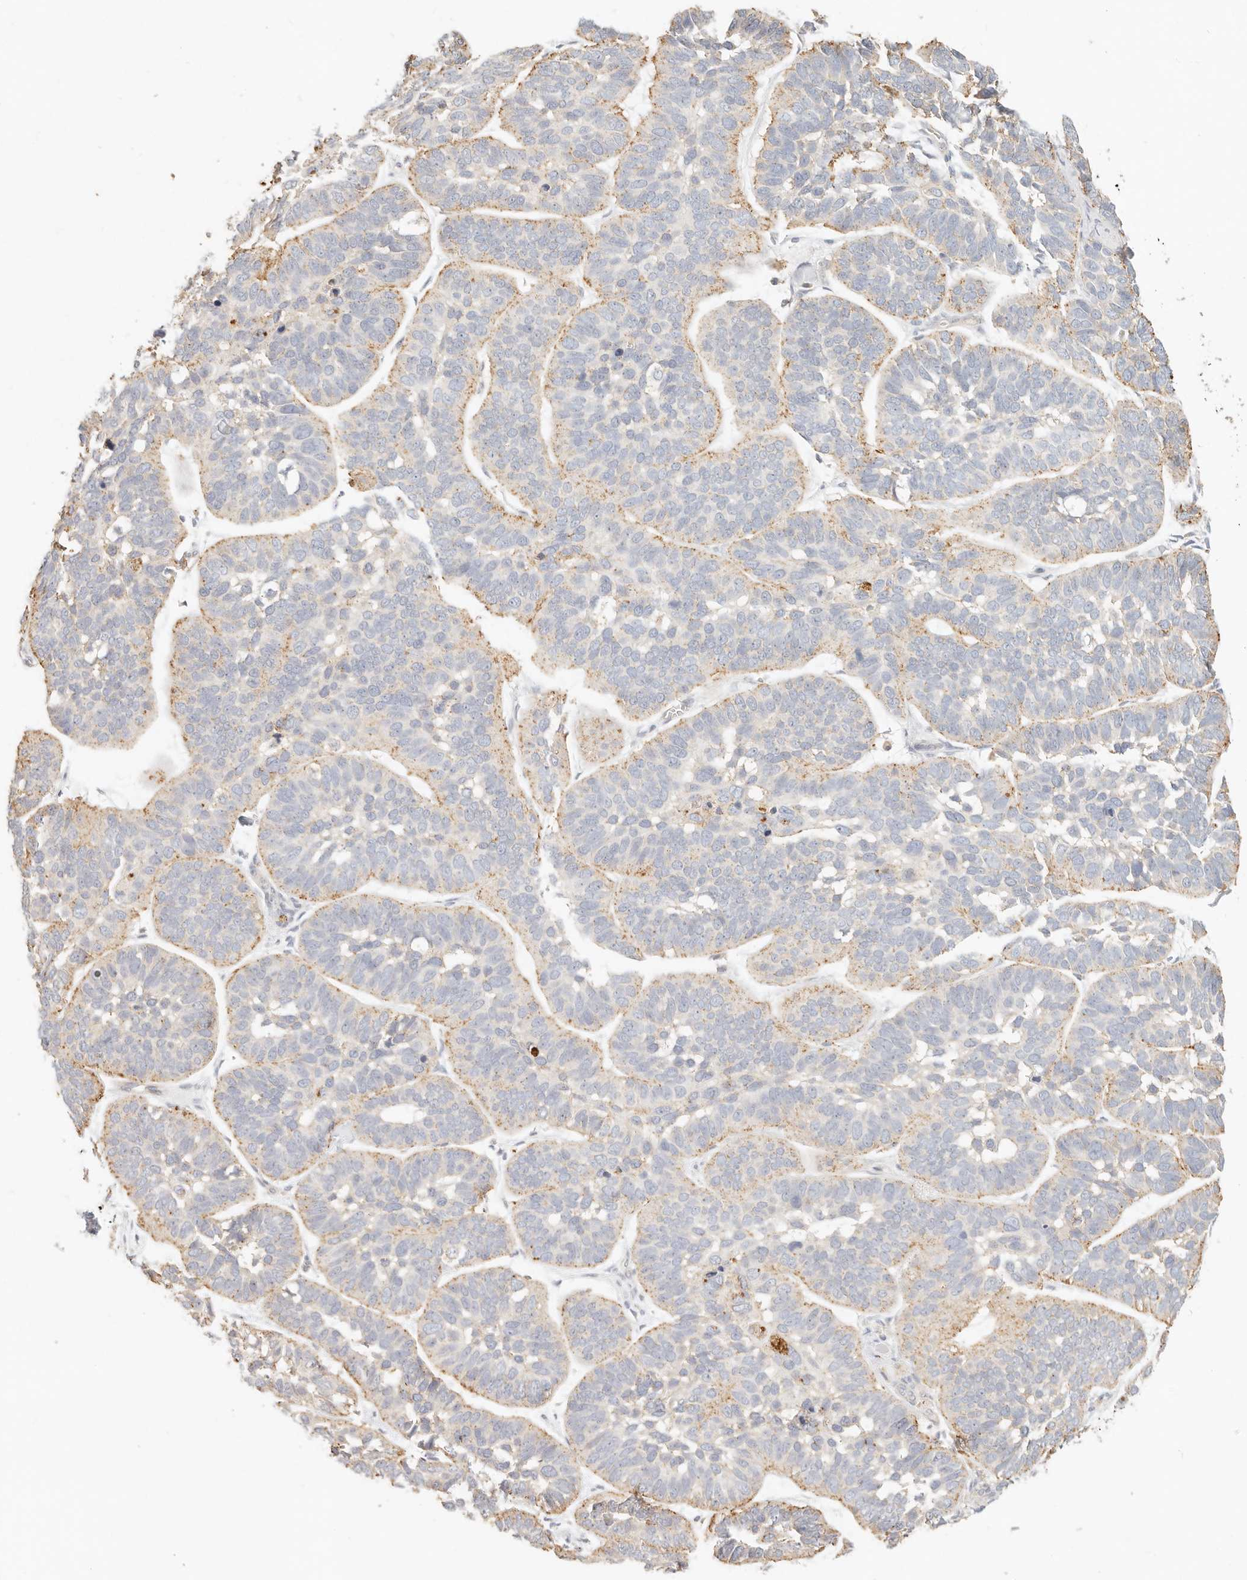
{"staining": {"intensity": "moderate", "quantity": "25%-75%", "location": "cytoplasmic/membranous"}, "tissue": "skin cancer", "cell_type": "Tumor cells", "image_type": "cancer", "snomed": [{"axis": "morphology", "description": "Basal cell carcinoma"}, {"axis": "topography", "description": "Skin"}], "caption": "Skin cancer (basal cell carcinoma) stained for a protein (brown) shows moderate cytoplasmic/membranous positive positivity in about 25%-75% of tumor cells.", "gene": "CNMD", "patient": {"sex": "male", "age": 62}}